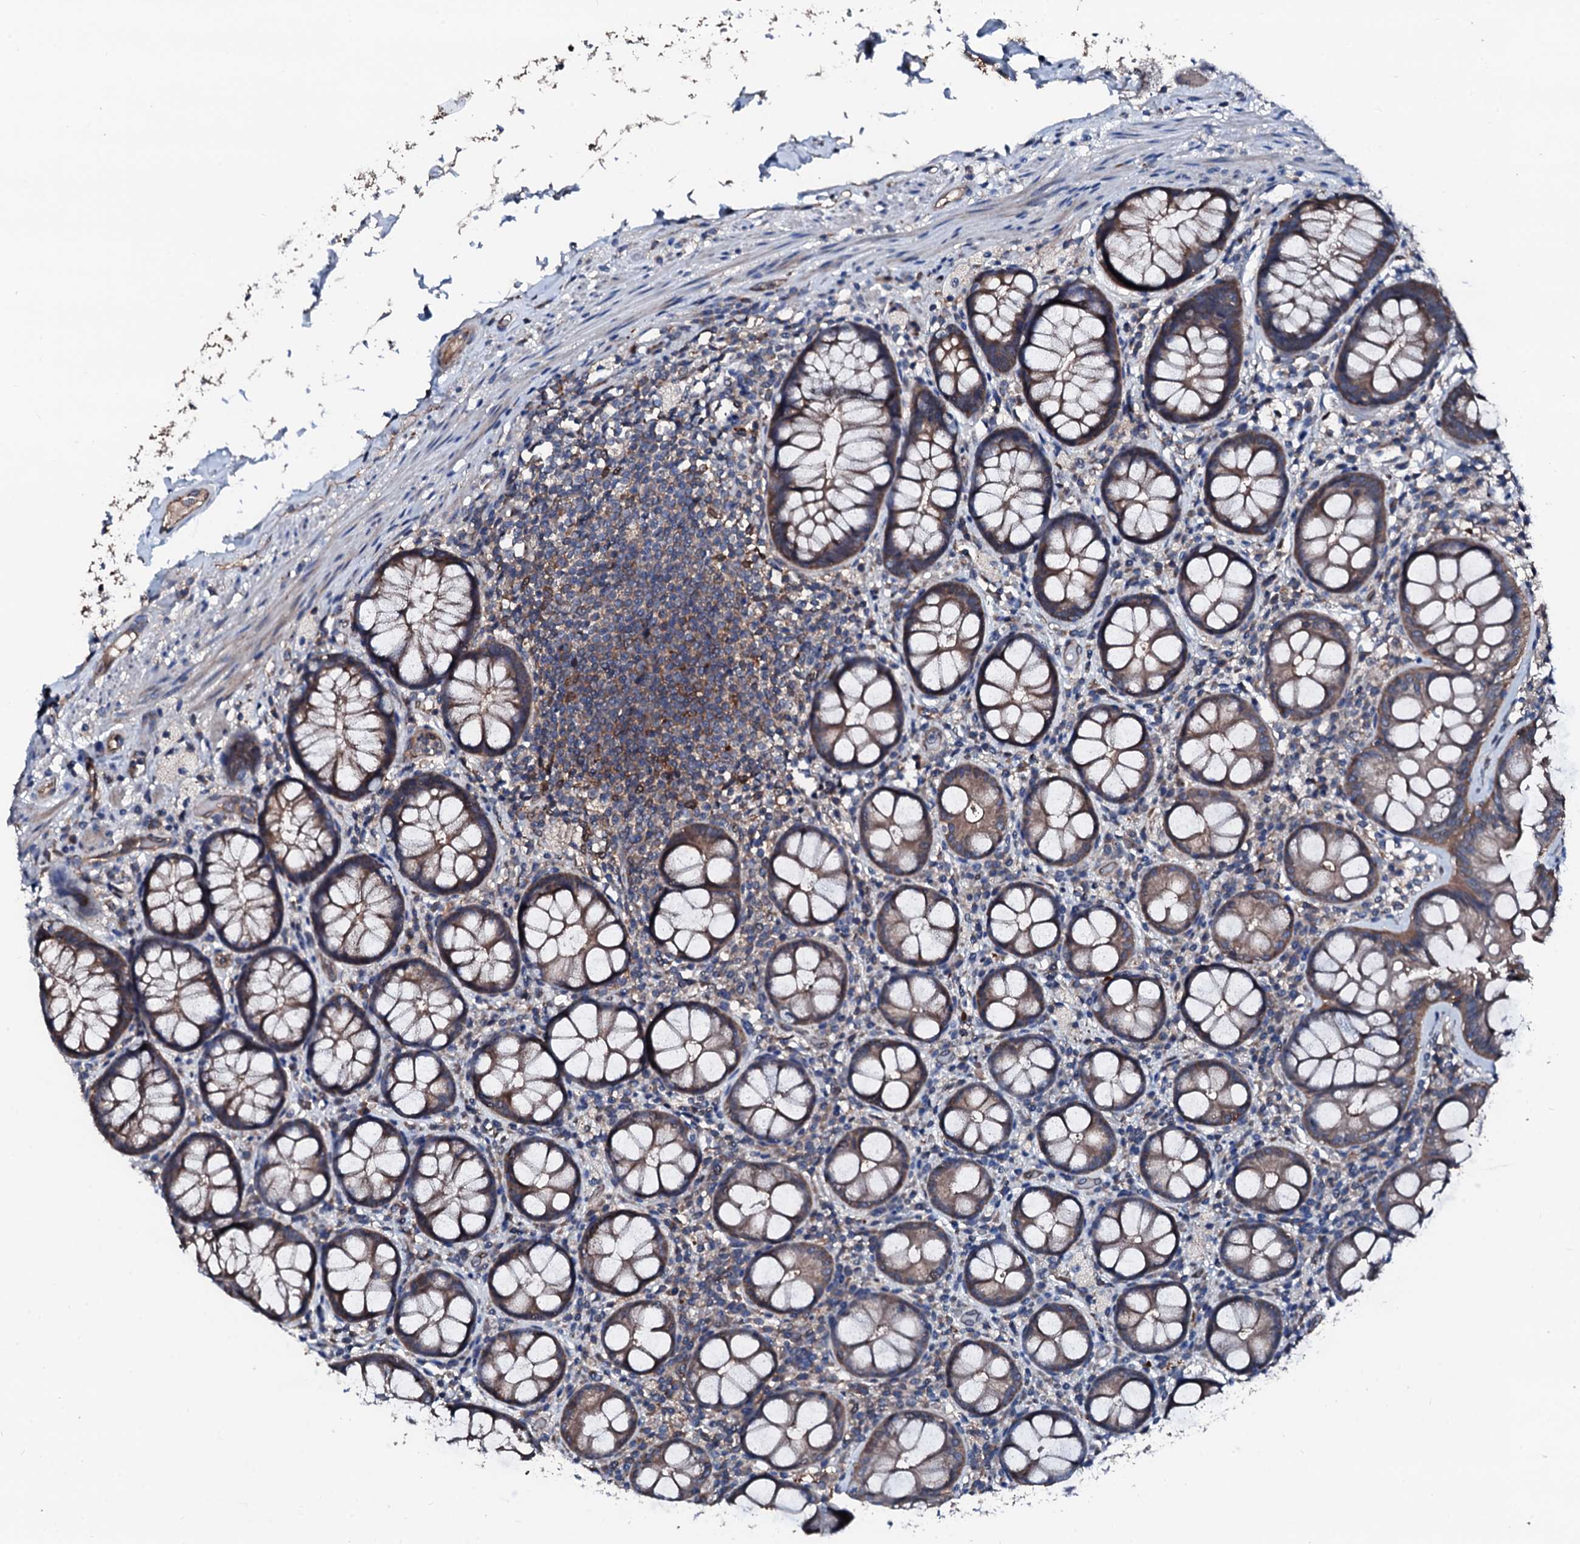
{"staining": {"intensity": "moderate", "quantity": ">75%", "location": "cytoplasmic/membranous"}, "tissue": "rectum", "cell_type": "Glandular cells", "image_type": "normal", "snomed": [{"axis": "morphology", "description": "Normal tissue, NOS"}, {"axis": "topography", "description": "Rectum"}], "caption": "Moderate cytoplasmic/membranous staining for a protein is seen in about >75% of glandular cells of unremarkable rectum using IHC.", "gene": "TRAFD1", "patient": {"sex": "male", "age": 83}}